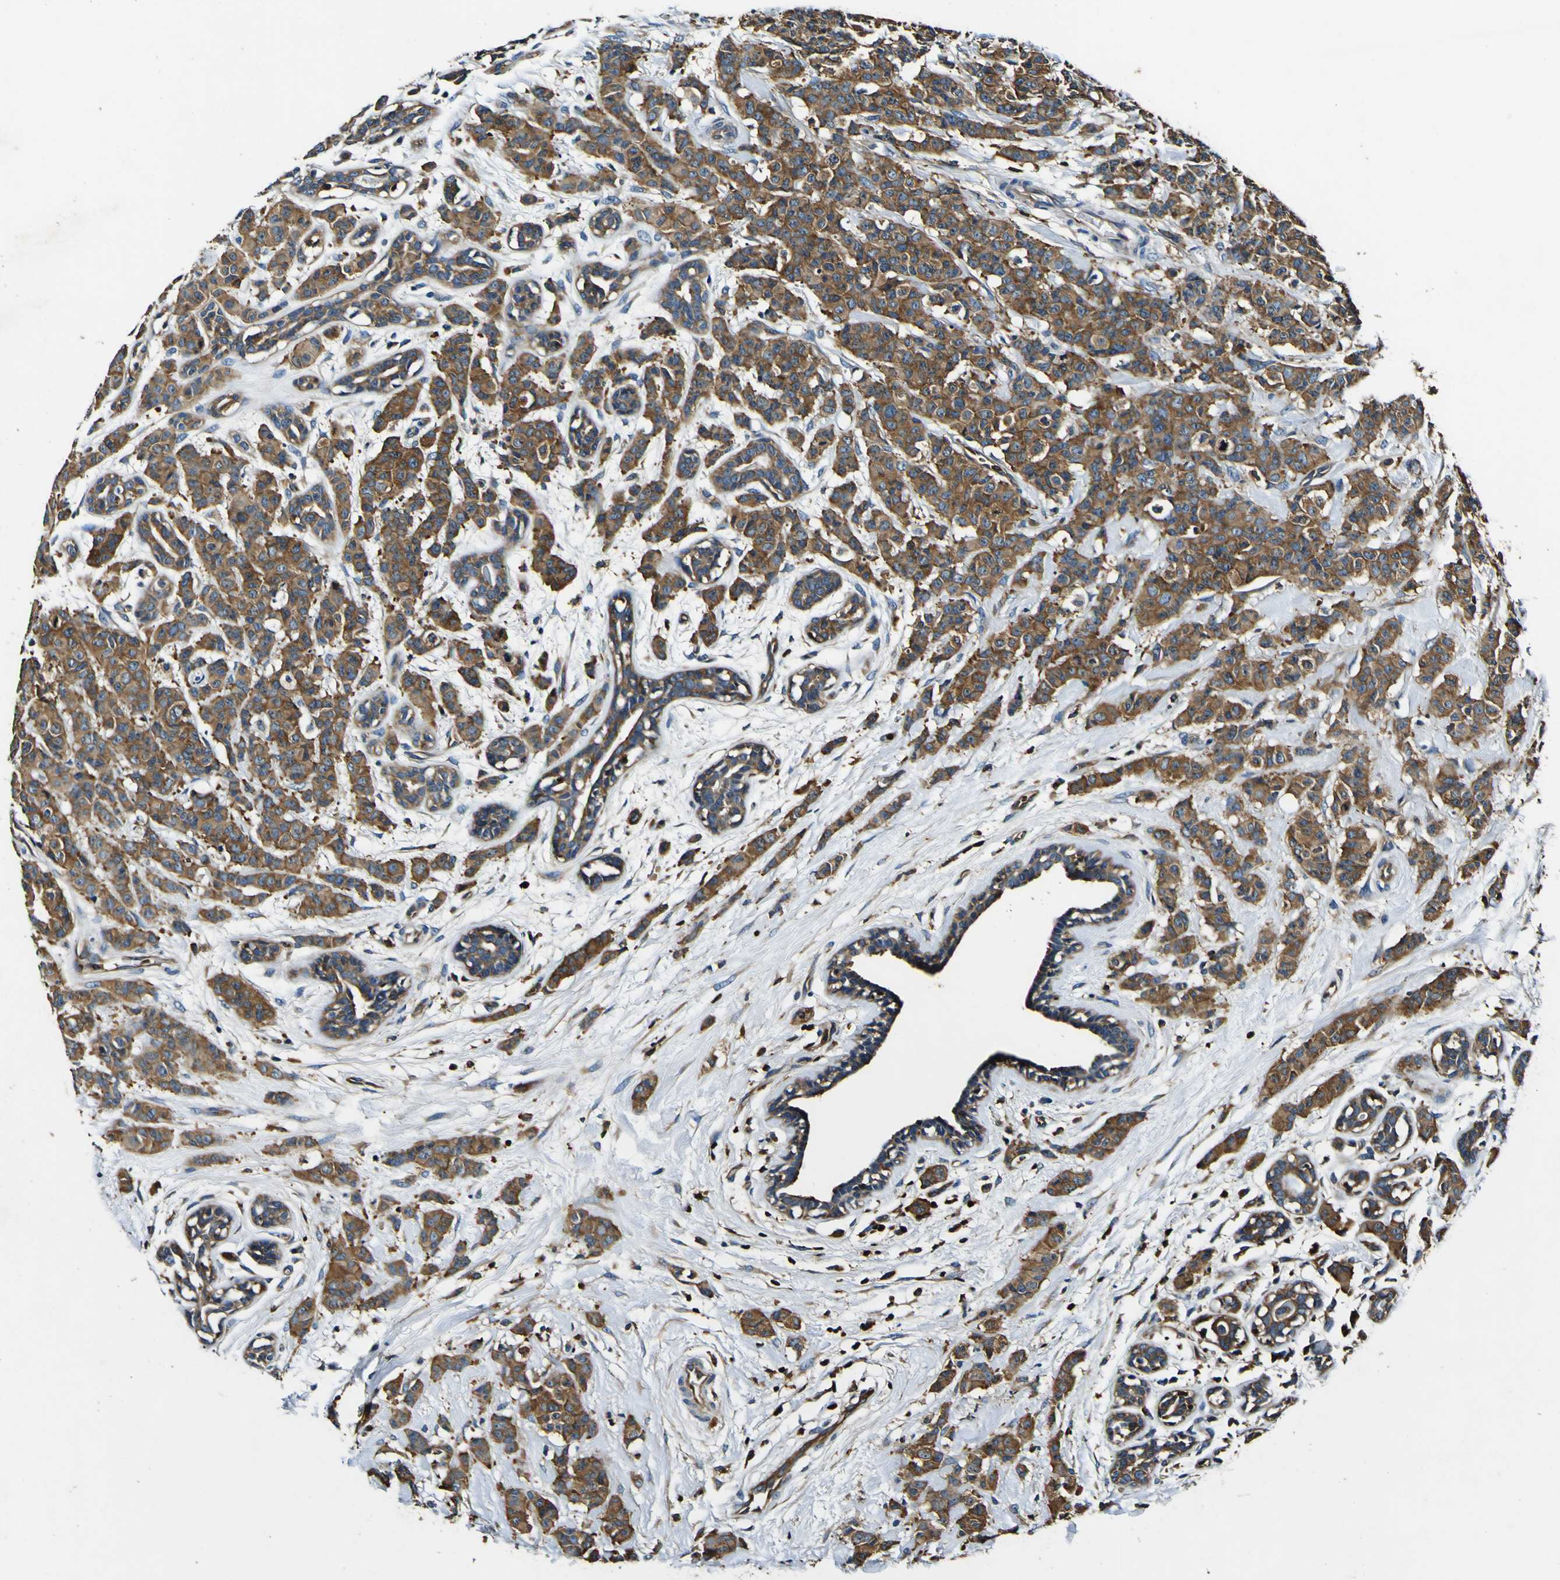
{"staining": {"intensity": "strong", "quantity": ">75%", "location": "cytoplasmic/membranous"}, "tissue": "breast cancer", "cell_type": "Tumor cells", "image_type": "cancer", "snomed": [{"axis": "morphology", "description": "Normal tissue, NOS"}, {"axis": "morphology", "description": "Duct carcinoma"}, {"axis": "topography", "description": "Breast"}], "caption": "Immunohistochemical staining of breast cancer (intraductal carcinoma) shows strong cytoplasmic/membranous protein staining in about >75% of tumor cells. (DAB IHC with brightfield microscopy, high magnification).", "gene": "RHOT2", "patient": {"sex": "female", "age": 40}}